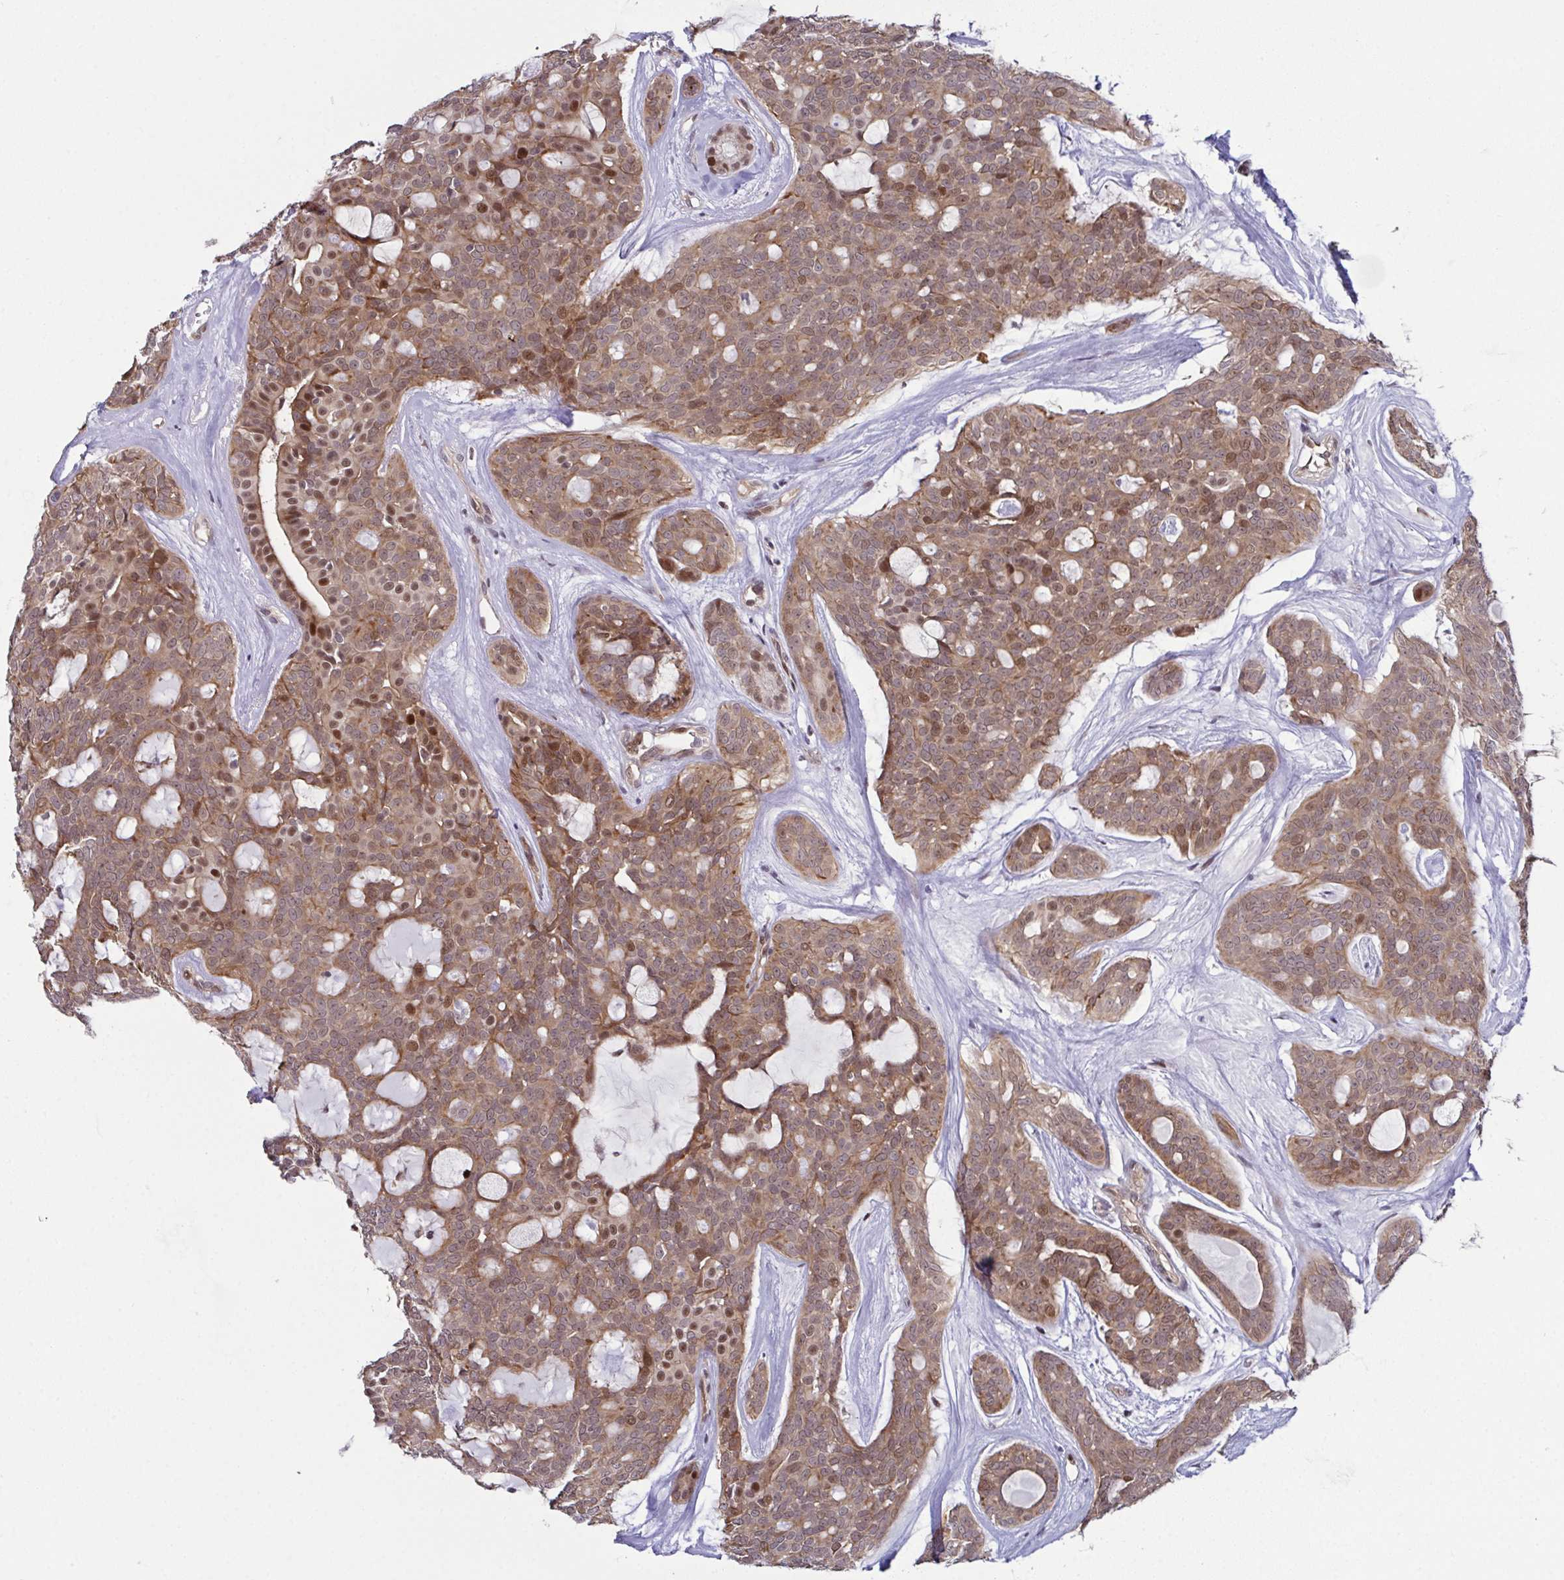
{"staining": {"intensity": "moderate", "quantity": ">75%", "location": "cytoplasmic/membranous,nuclear"}, "tissue": "head and neck cancer", "cell_type": "Tumor cells", "image_type": "cancer", "snomed": [{"axis": "morphology", "description": "Adenocarcinoma, NOS"}, {"axis": "topography", "description": "Head-Neck"}], "caption": "IHC image of neoplastic tissue: adenocarcinoma (head and neck) stained using immunohistochemistry shows medium levels of moderate protein expression localized specifically in the cytoplasmic/membranous and nuclear of tumor cells, appearing as a cytoplasmic/membranous and nuclear brown color.", "gene": "DNAJB1", "patient": {"sex": "male", "age": 66}}